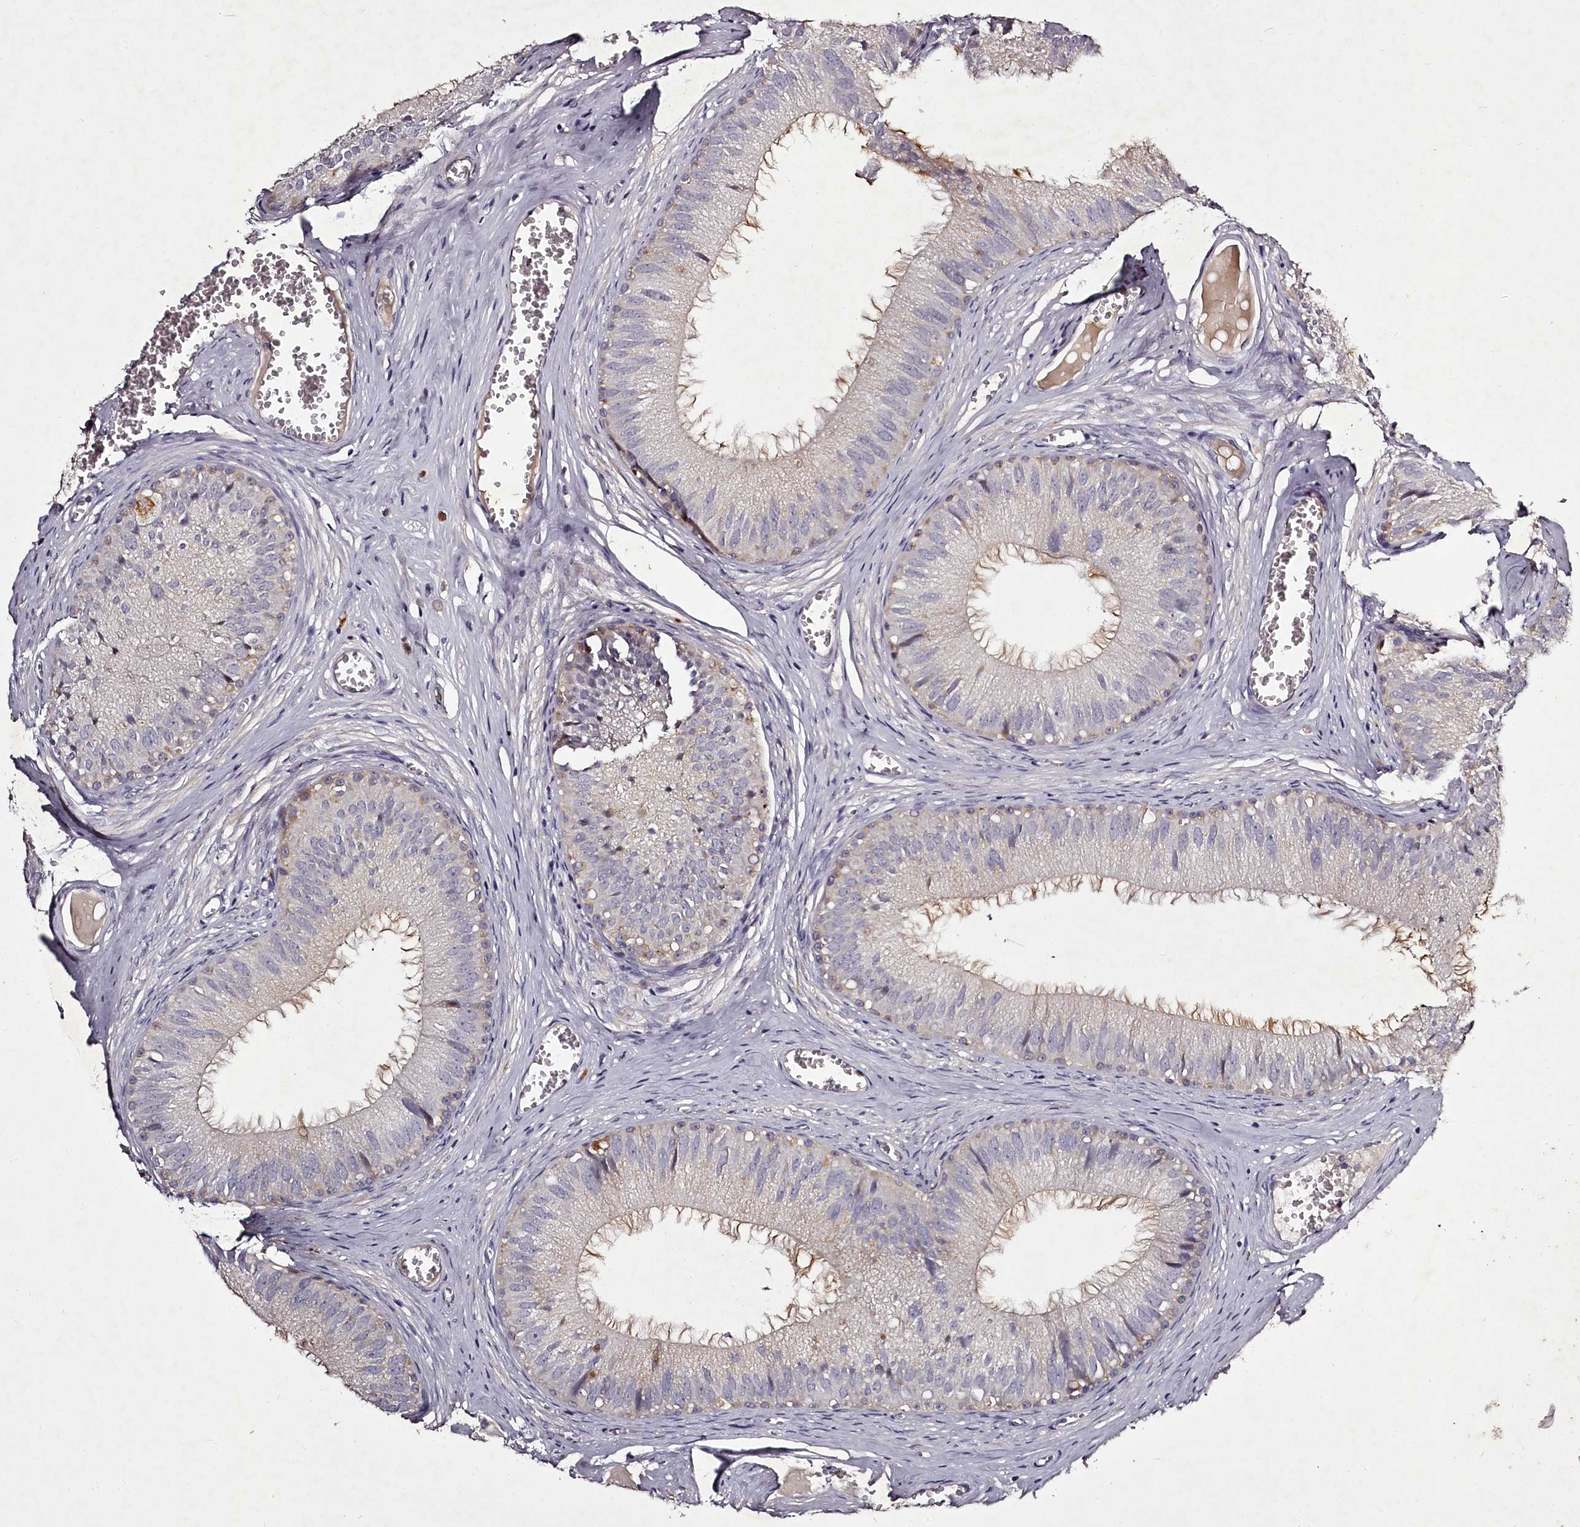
{"staining": {"intensity": "strong", "quantity": "<25%", "location": "cytoplasmic/membranous"}, "tissue": "epididymis", "cell_type": "Glandular cells", "image_type": "normal", "snomed": [{"axis": "morphology", "description": "Normal tissue, NOS"}, {"axis": "topography", "description": "Epididymis"}], "caption": "Epididymis stained with immunohistochemistry (IHC) exhibits strong cytoplasmic/membranous expression in about <25% of glandular cells. (DAB (3,3'-diaminobenzidine) = brown stain, brightfield microscopy at high magnification).", "gene": "RBMXL2", "patient": {"sex": "male", "age": 36}}